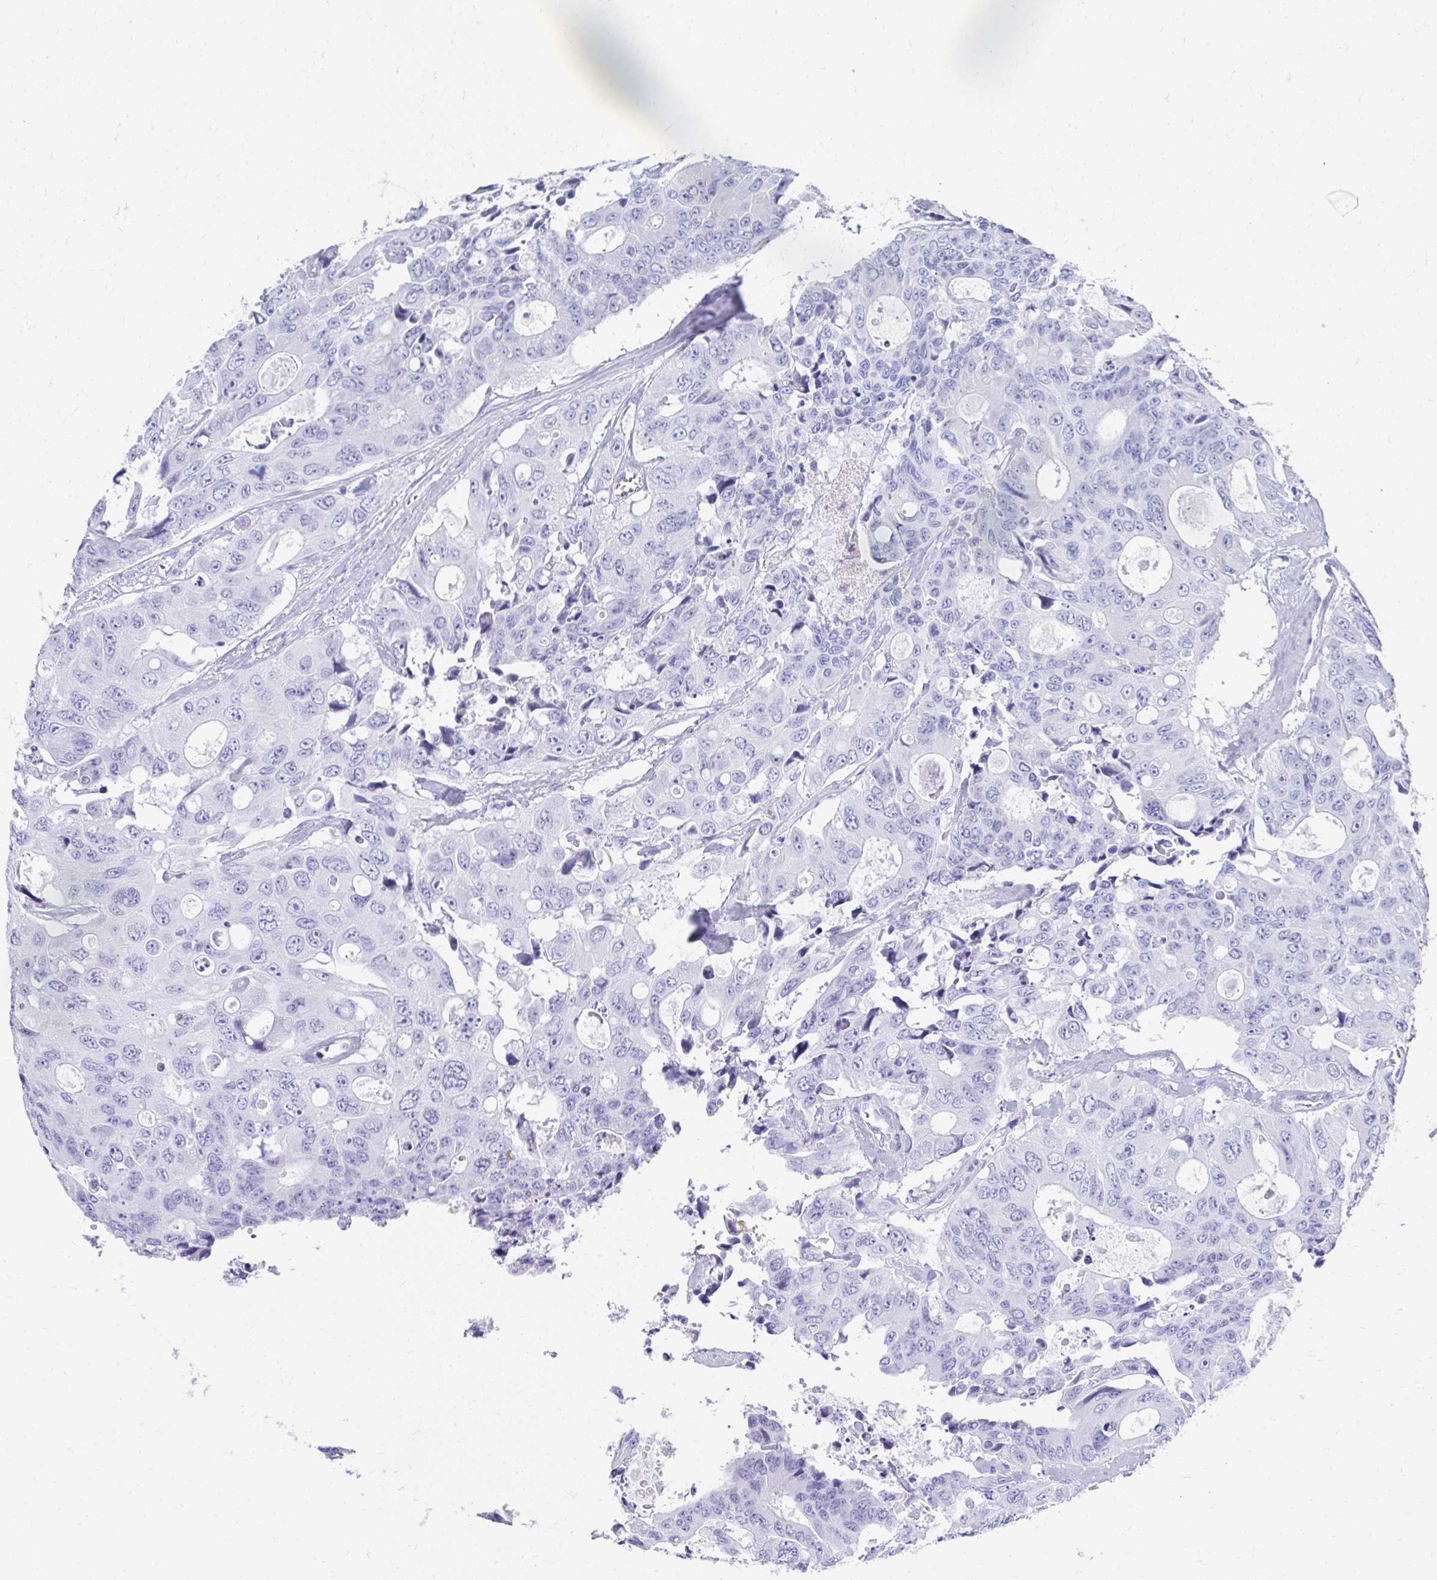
{"staining": {"intensity": "negative", "quantity": "none", "location": "none"}, "tissue": "colorectal cancer", "cell_type": "Tumor cells", "image_type": "cancer", "snomed": [{"axis": "morphology", "description": "Adenocarcinoma, NOS"}, {"axis": "topography", "description": "Rectum"}], "caption": "Tumor cells are negative for protein expression in human colorectal cancer (adenocarcinoma).", "gene": "TNNT1", "patient": {"sex": "male", "age": 76}}